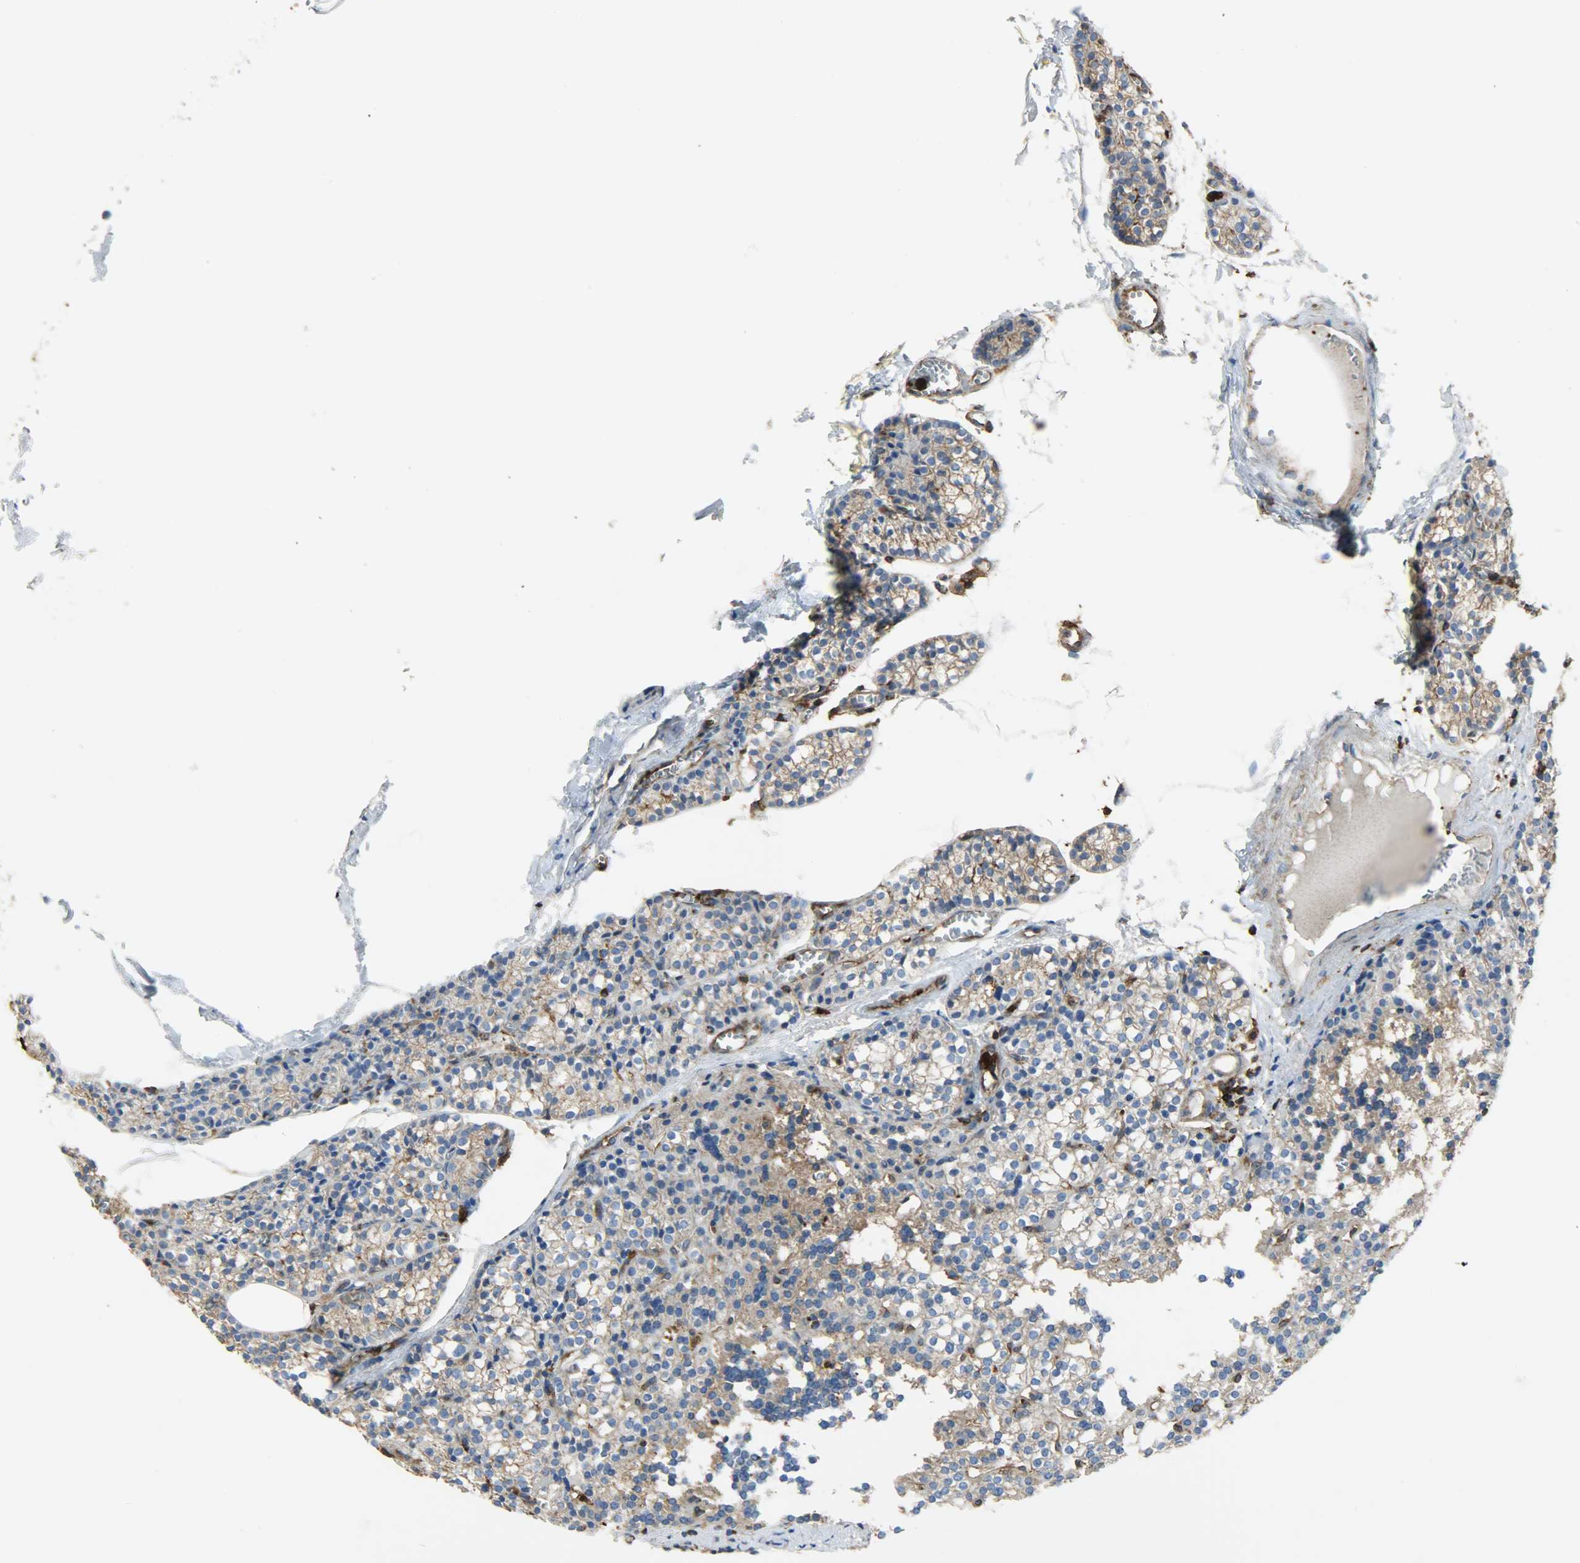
{"staining": {"intensity": "moderate", "quantity": ">75%", "location": "cytoplasmic/membranous"}, "tissue": "parathyroid gland", "cell_type": "Glandular cells", "image_type": "normal", "snomed": [{"axis": "morphology", "description": "Normal tissue, NOS"}, {"axis": "topography", "description": "Parathyroid gland"}], "caption": "Protein staining exhibits moderate cytoplasmic/membranous positivity in about >75% of glandular cells in normal parathyroid gland. (DAB (3,3'-diaminobenzidine) IHC with brightfield microscopy, high magnification).", "gene": "VASP", "patient": {"sex": "female", "age": 50}}